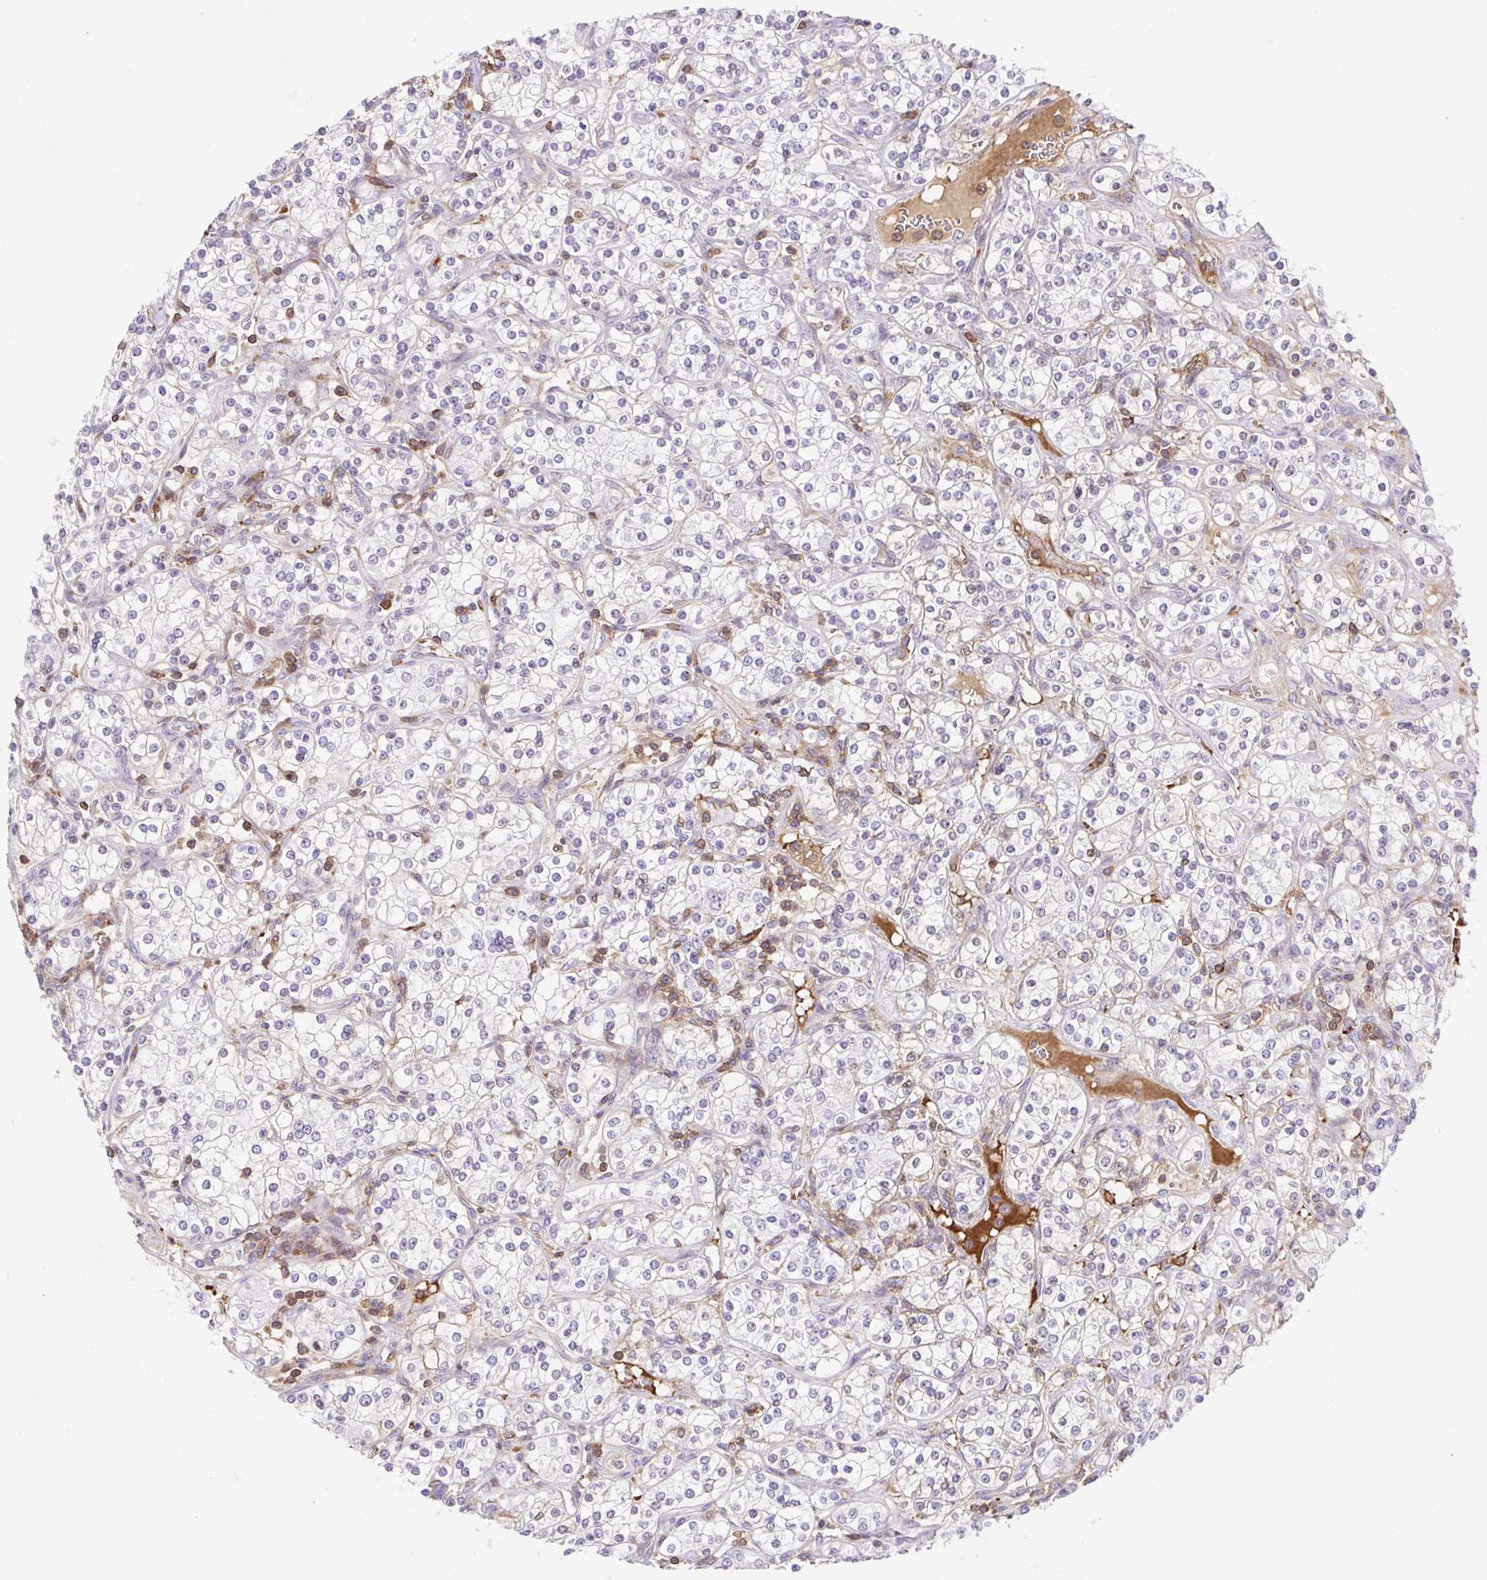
{"staining": {"intensity": "negative", "quantity": "none", "location": "none"}, "tissue": "renal cancer", "cell_type": "Tumor cells", "image_type": "cancer", "snomed": [{"axis": "morphology", "description": "Adenocarcinoma, NOS"}, {"axis": "topography", "description": "Kidney"}], "caption": "This is a image of IHC staining of renal cancer, which shows no staining in tumor cells.", "gene": "TPRG1", "patient": {"sex": "male", "age": 77}}